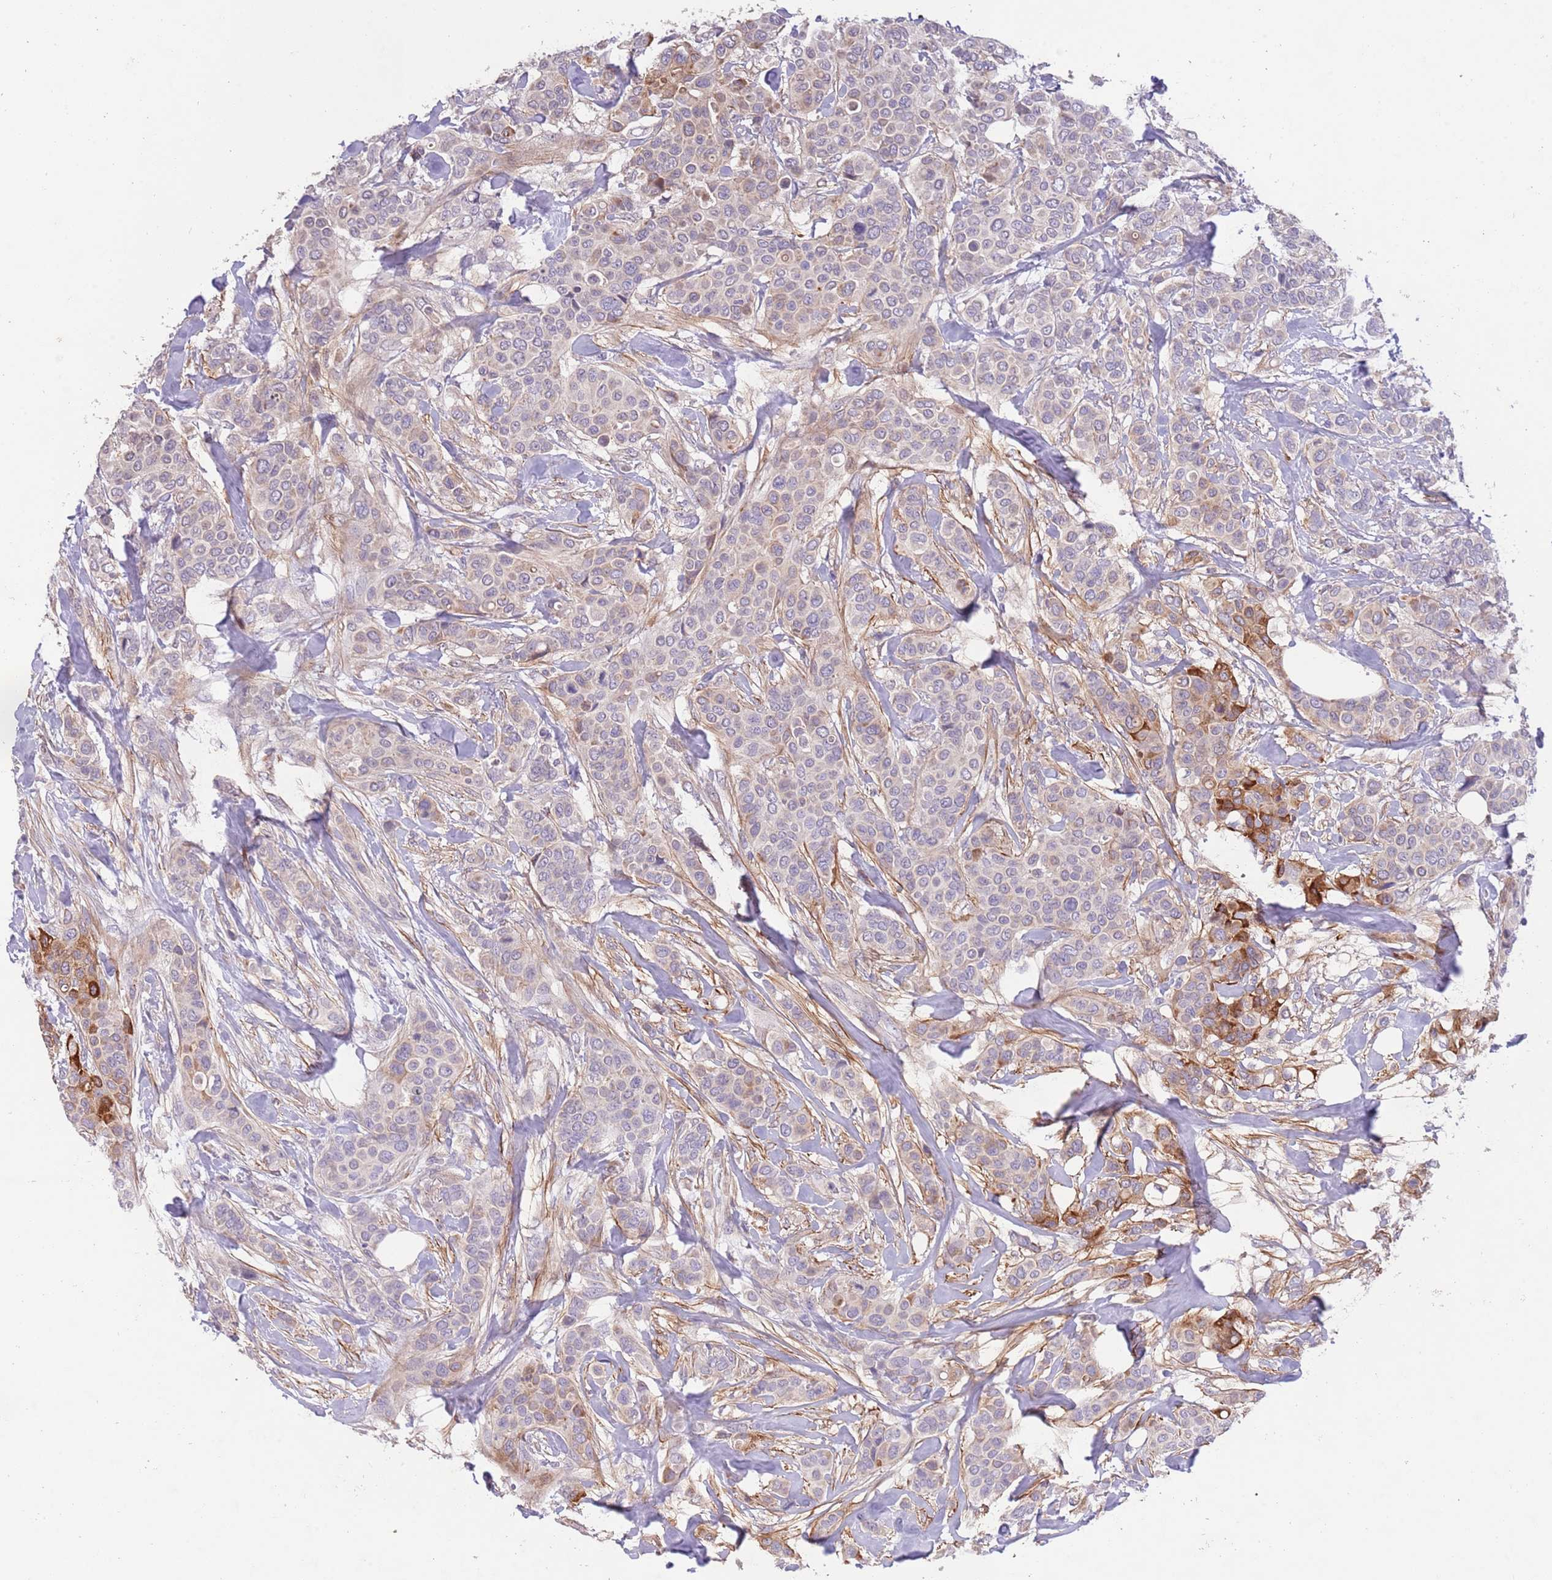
{"staining": {"intensity": "strong", "quantity": "<25%", "location": "cytoplasmic/membranous"}, "tissue": "breast cancer", "cell_type": "Tumor cells", "image_type": "cancer", "snomed": [{"axis": "morphology", "description": "Lobular carcinoma"}, {"axis": "topography", "description": "Breast"}], "caption": "Protein expression analysis of human breast cancer reveals strong cytoplasmic/membranous staining in approximately <25% of tumor cells. The staining was performed using DAB, with brown indicating positive protein expression. Nuclei are stained blue with hematoxylin.", "gene": "ZNF658", "patient": {"sex": "female", "age": 51}}